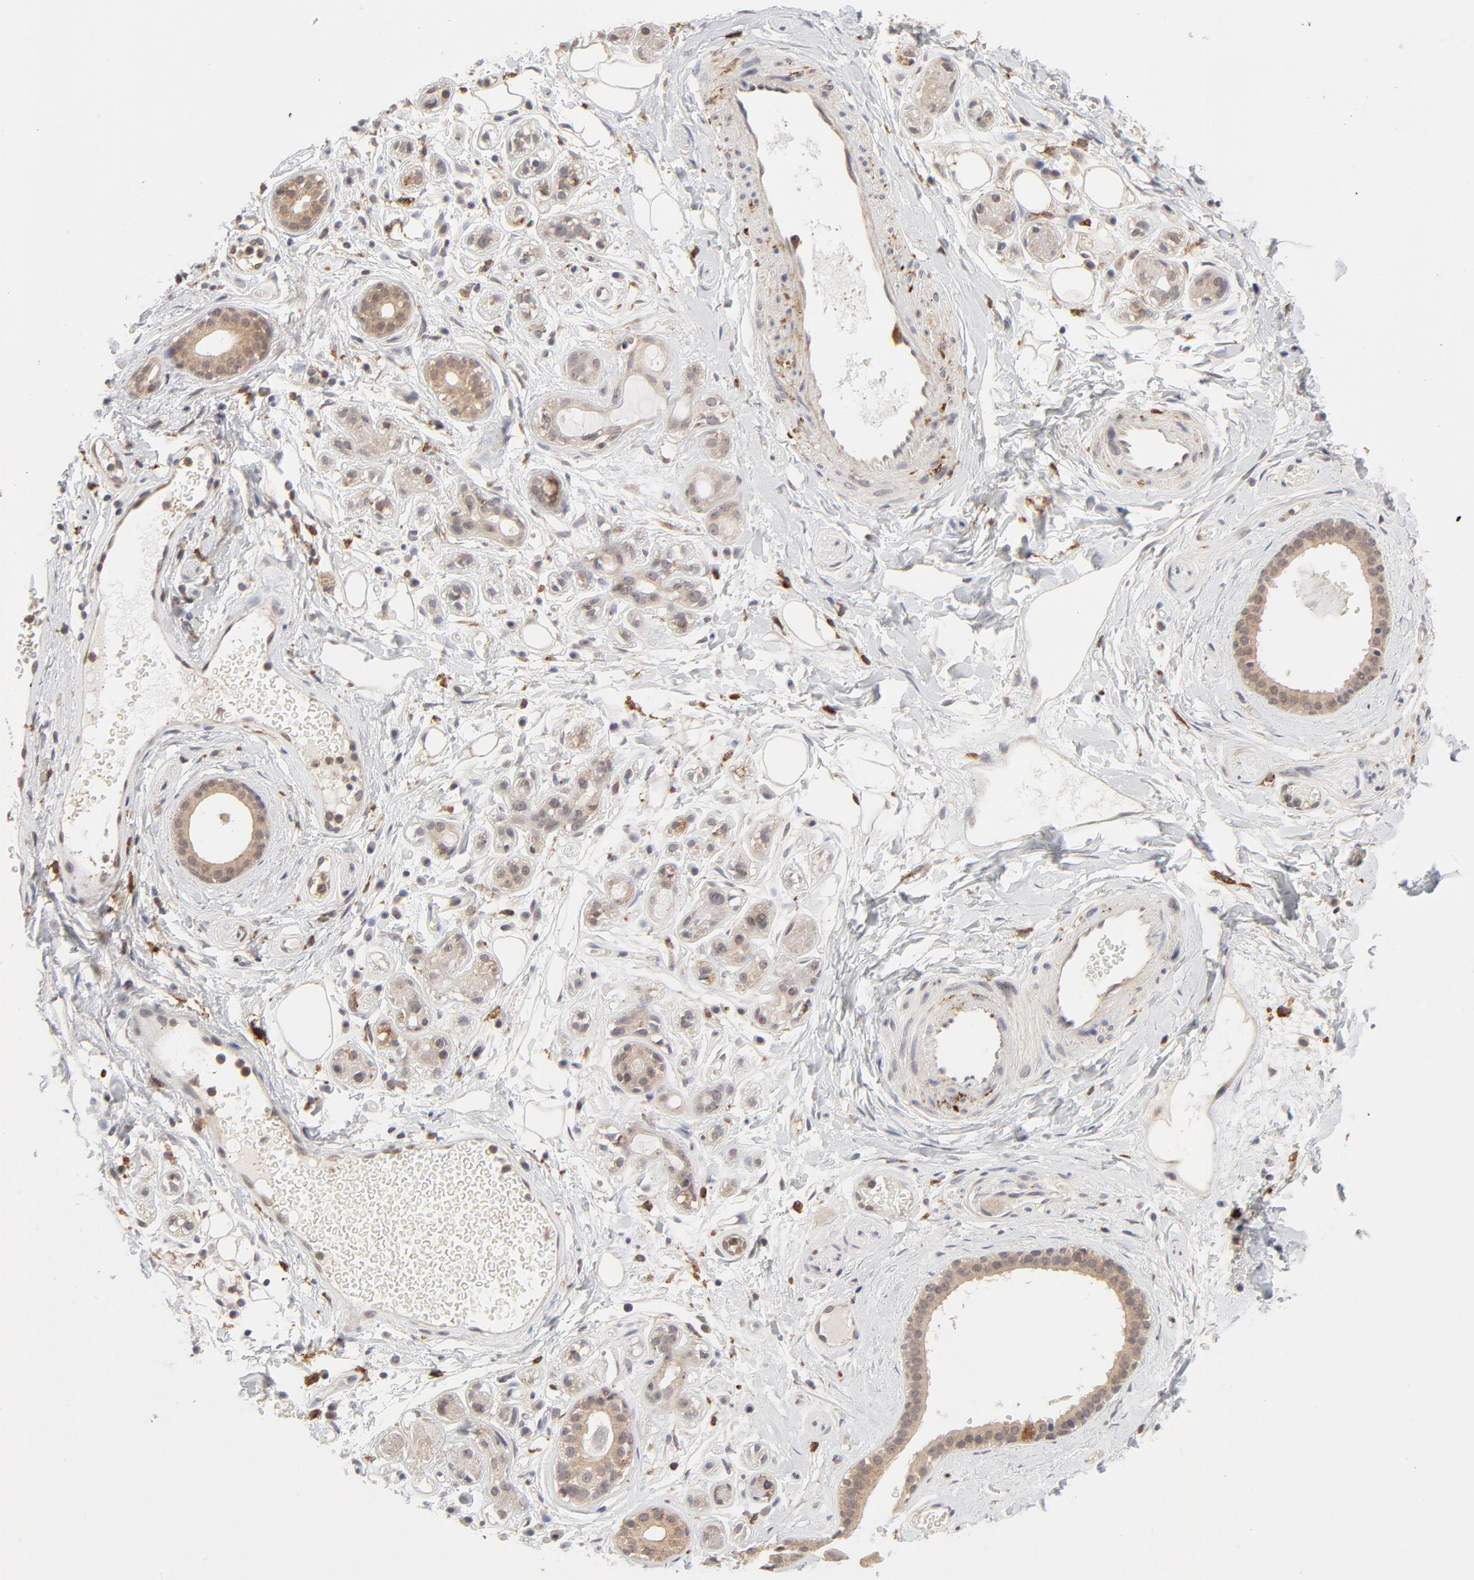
{"staining": {"intensity": "moderate", "quantity": ">75%", "location": "cytoplasmic/membranous"}, "tissue": "salivary gland", "cell_type": "Glandular cells", "image_type": "normal", "snomed": [{"axis": "morphology", "description": "Normal tissue, NOS"}, {"axis": "topography", "description": "Salivary gland"}], "caption": "A medium amount of moderate cytoplasmic/membranous expression is present in about >75% of glandular cells in normal salivary gland. (Stains: DAB (3,3'-diaminobenzidine) in brown, nuclei in blue, Microscopy: brightfield microscopy at high magnification).", "gene": "RAB5C", "patient": {"sex": "male", "age": 54}}